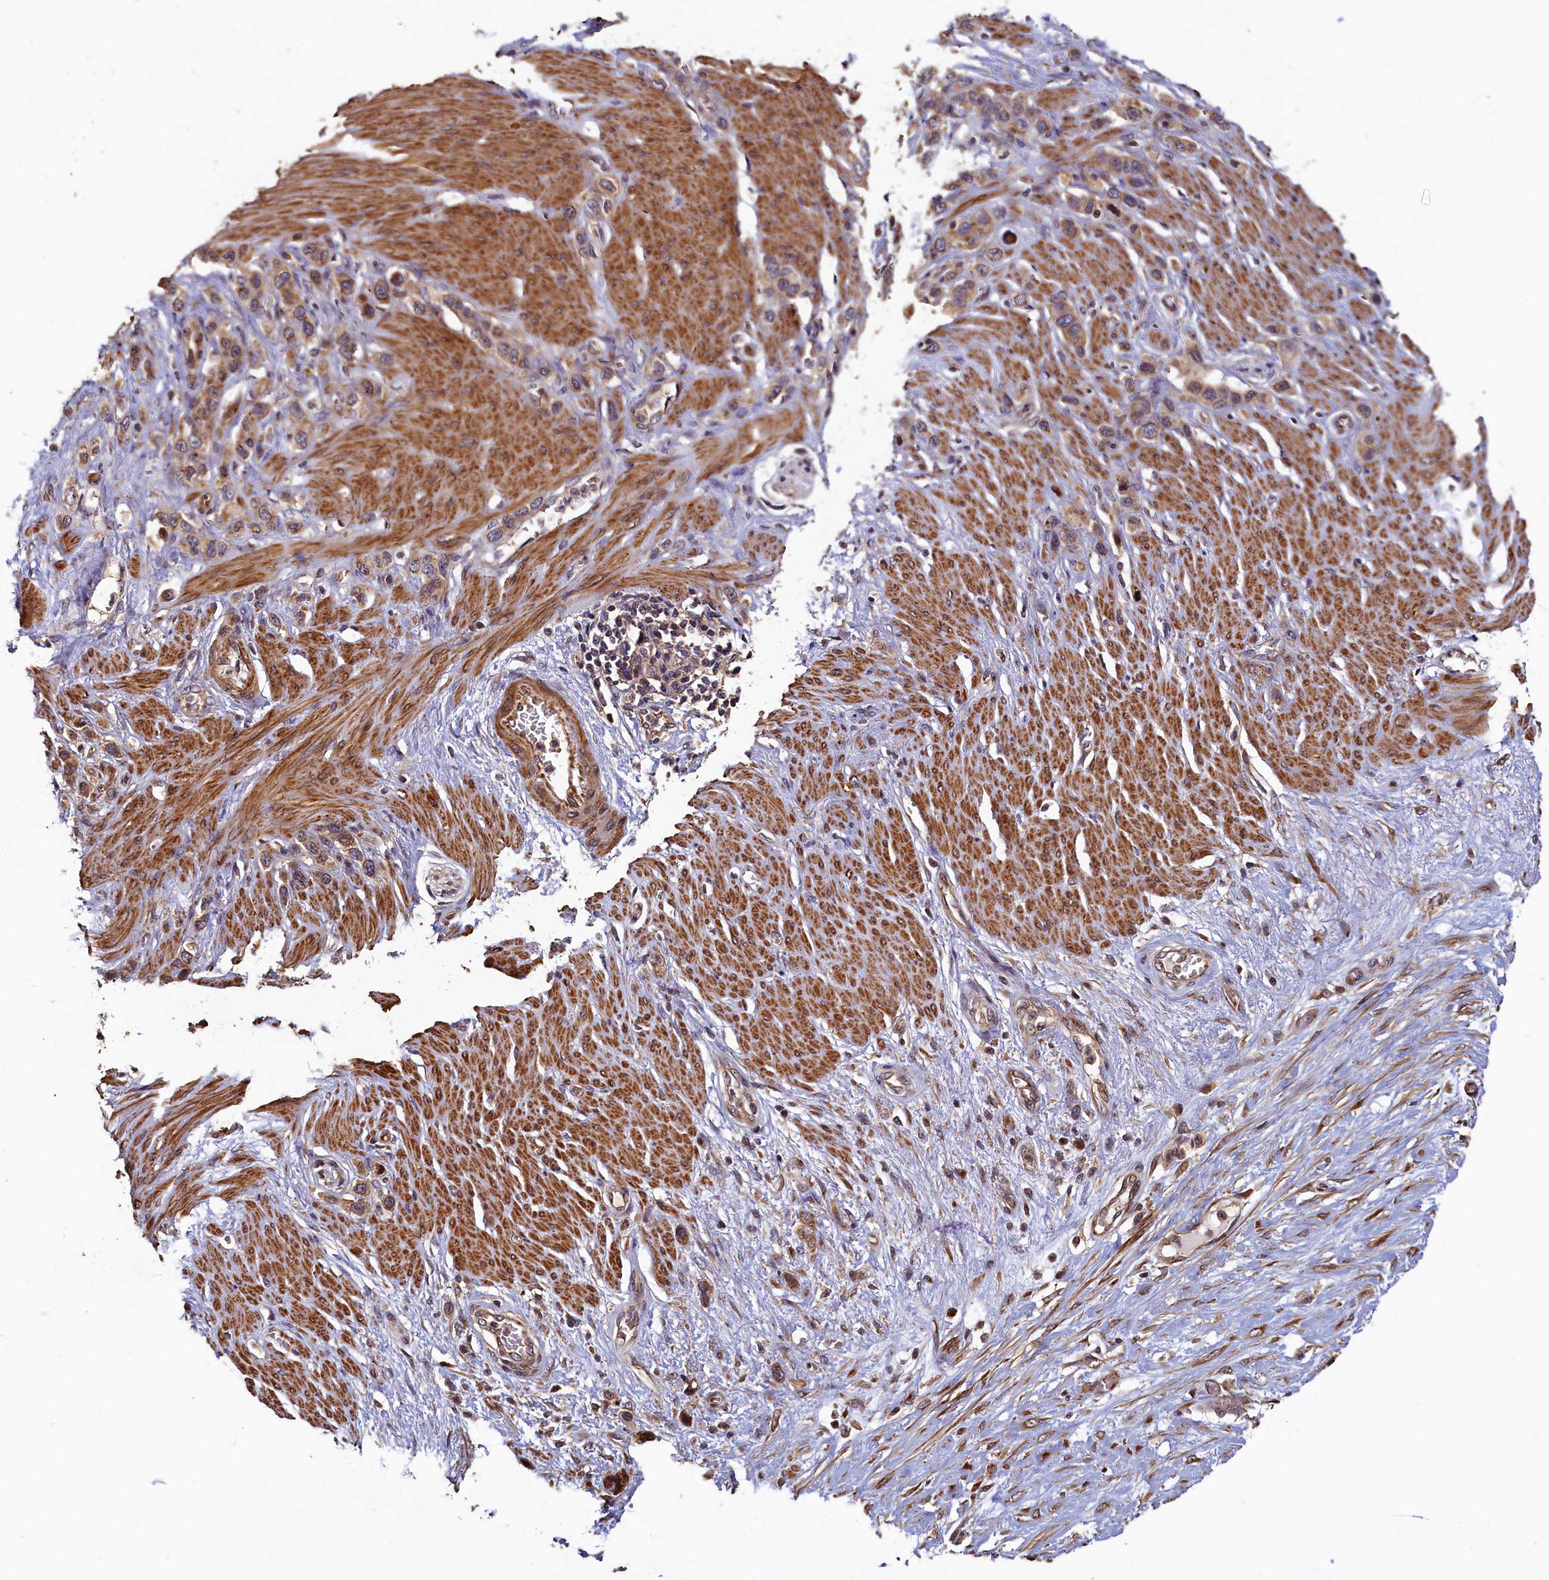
{"staining": {"intensity": "moderate", "quantity": ">75%", "location": "cytoplasmic/membranous"}, "tissue": "stomach cancer", "cell_type": "Tumor cells", "image_type": "cancer", "snomed": [{"axis": "morphology", "description": "Adenocarcinoma, NOS"}, {"axis": "morphology", "description": "Adenocarcinoma, High grade"}, {"axis": "topography", "description": "Stomach, upper"}, {"axis": "topography", "description": "Stomach, lower"}], "caption": "Stomach cancer stained for a protein reveals moderate cytoplasmic/membranous positivity in tumor cells.", "gene": "TMEM181", "patient": {"sex": "female", "age": 65}}